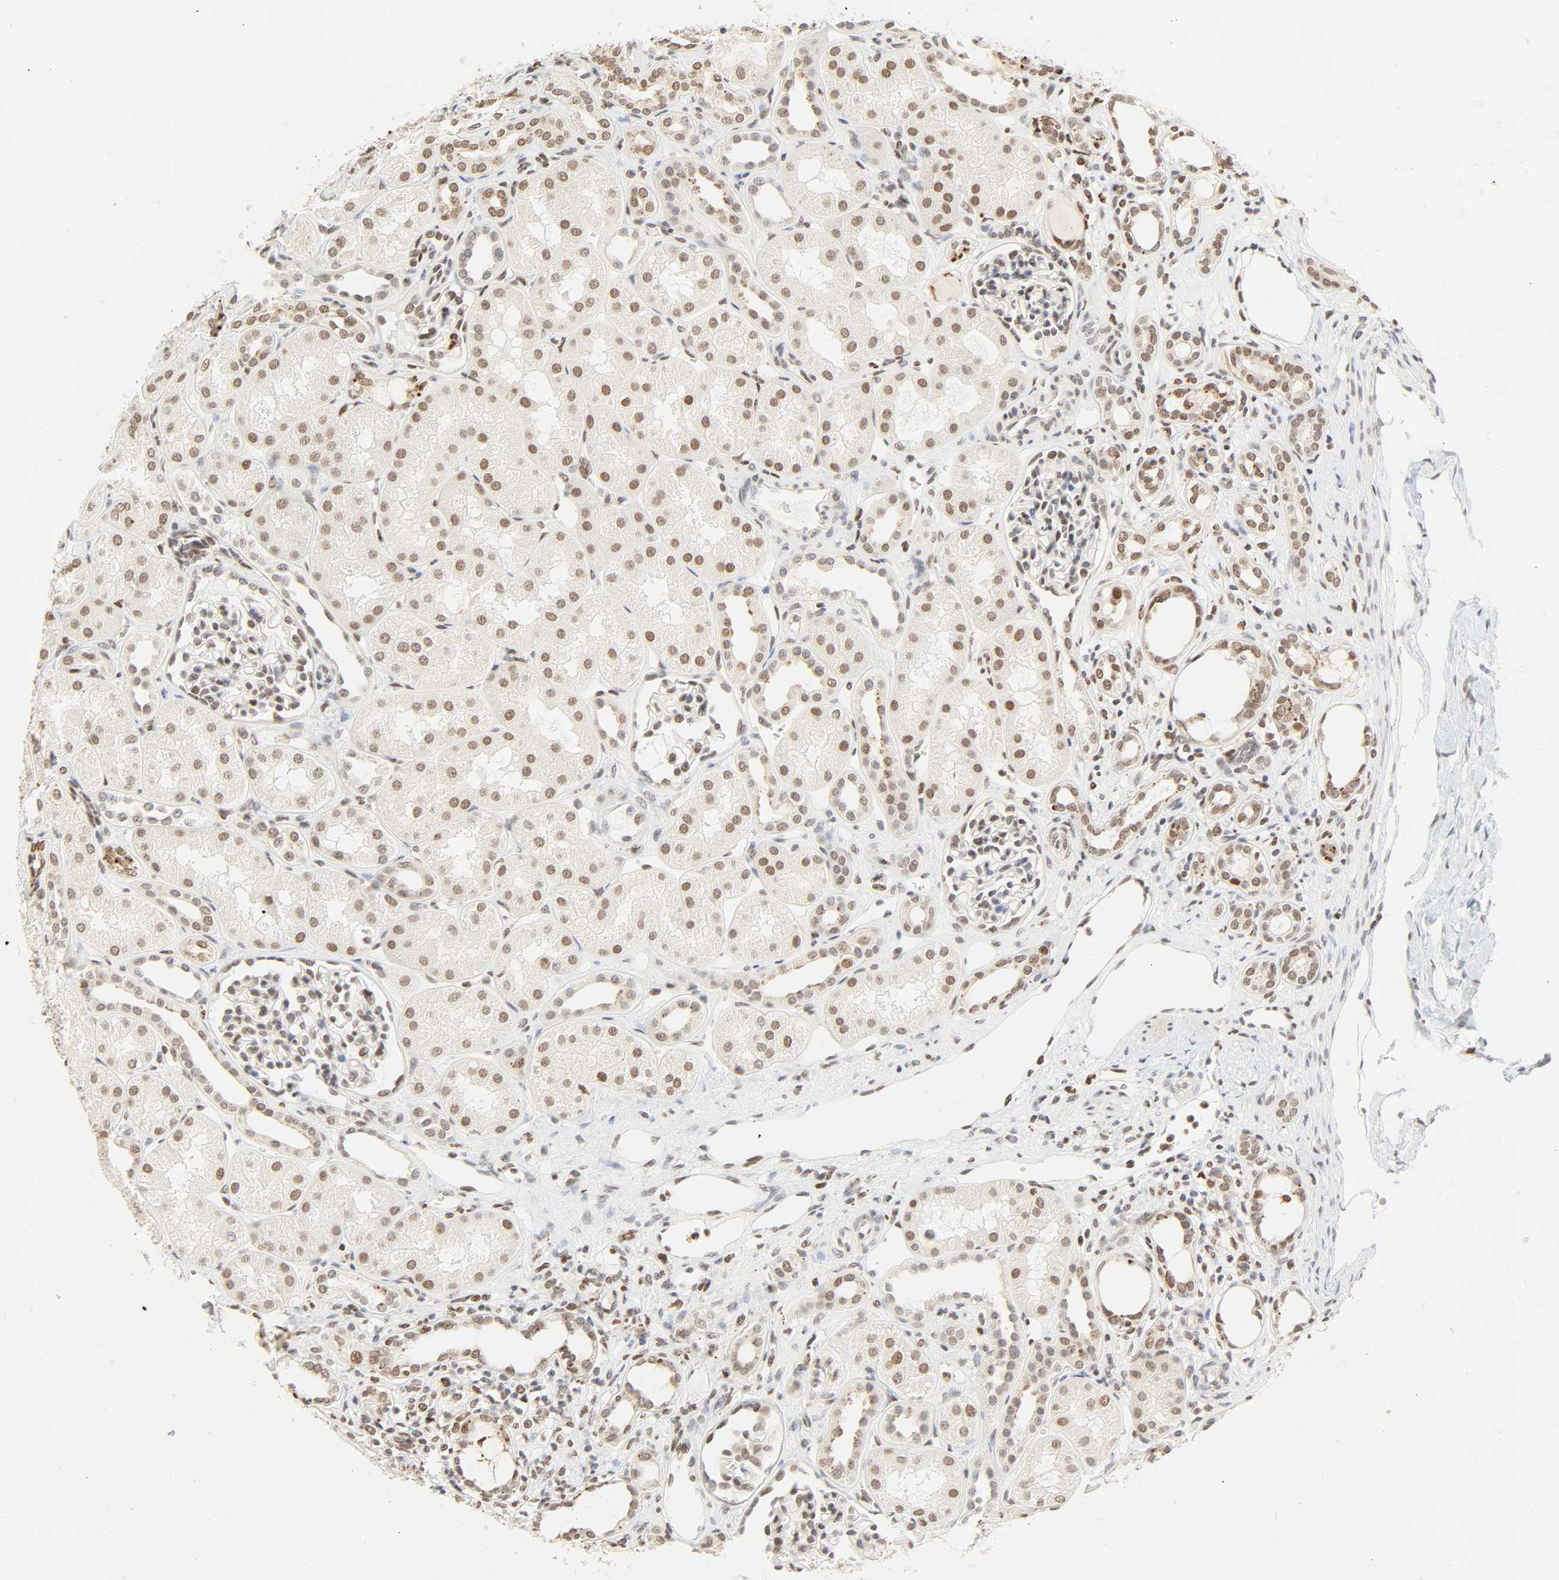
{"staining": {"intensity": "moderate", "quantity": "25%-75%", "location": "nuclear"}, "tissue": "kidney", "cell_type": "Cells in glomeruli", "image_type": "normal", "snomed": [{"axis": "morphology", "description": "Normal tissue, NOS"}, {"axis": "topography", "description": "Kidney"}], "caption": "Moderate nuclear protein positivity is identified in about 25%-75% of cells in glomeruli in kidney. The staining is performed using DAB (3,3'-diaminobenzidine) brown chromogen to label protein expression. The nuclei are counter-stained blue using hematoxylin.", "gene": "DAZAP1", "patient": {"sex": "male", "age": 7}}